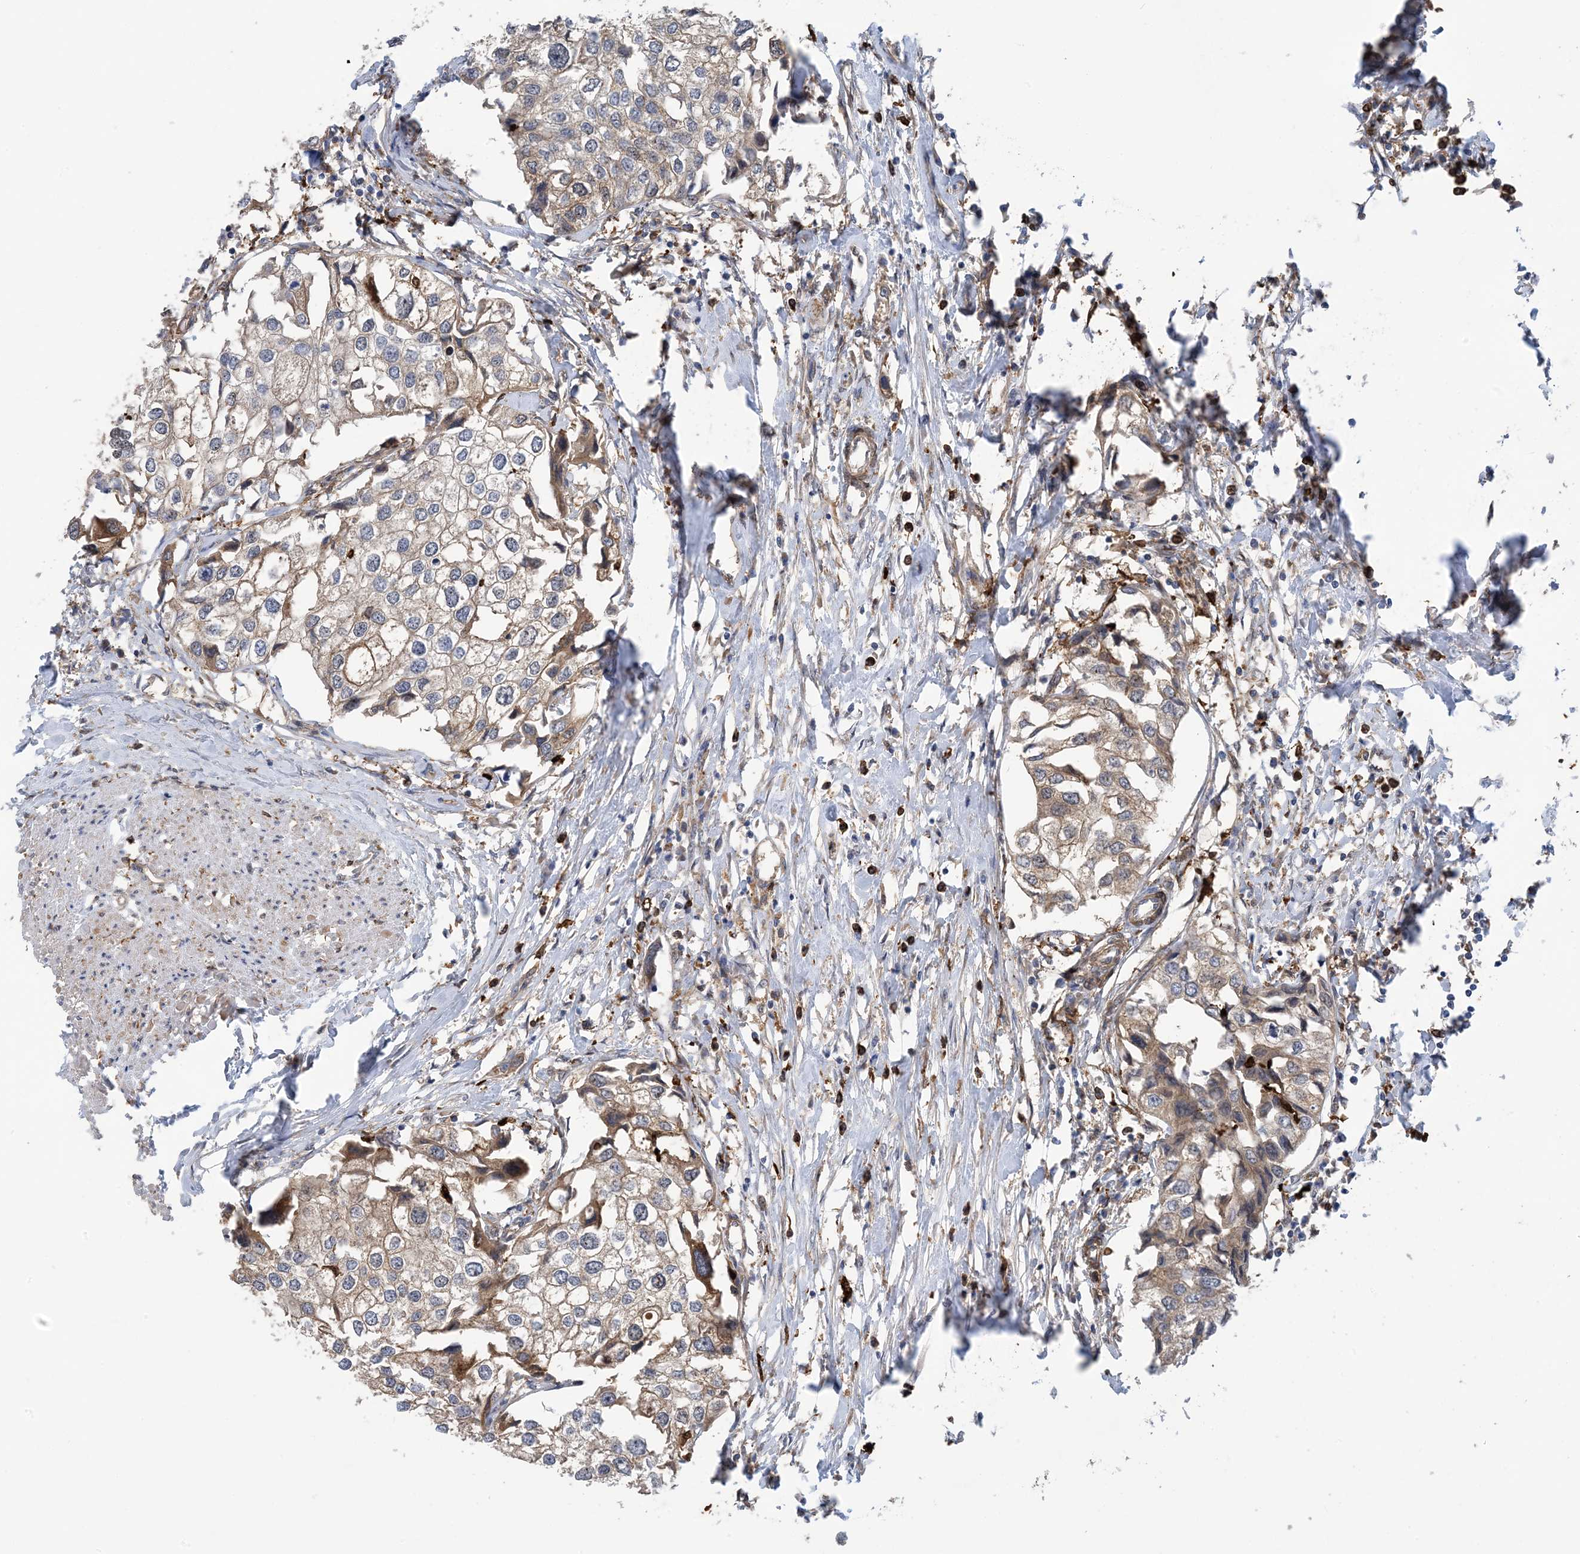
{"staining": {"intensity": "weak", "quantity": "25%-75%", "location": "cytoplasmic/membranous"}, "tissue": "urothelial cancer", "cell_type": "Tumor cells", "image_type": "cancer", "snomed": [{"axis": "morphology", "description": "Urothelial carcinoma, High grade"}, {"axis": "topography", "description": "Urinary bladder"}], "caption": "Protein expression analysis of urothelial cancer displays weak cytoplasmic/membranous staining in approximately 25%-75% of tumor cells.", "gene": "HS1BP3", "patient": {"sex": "male", "age": 64}}